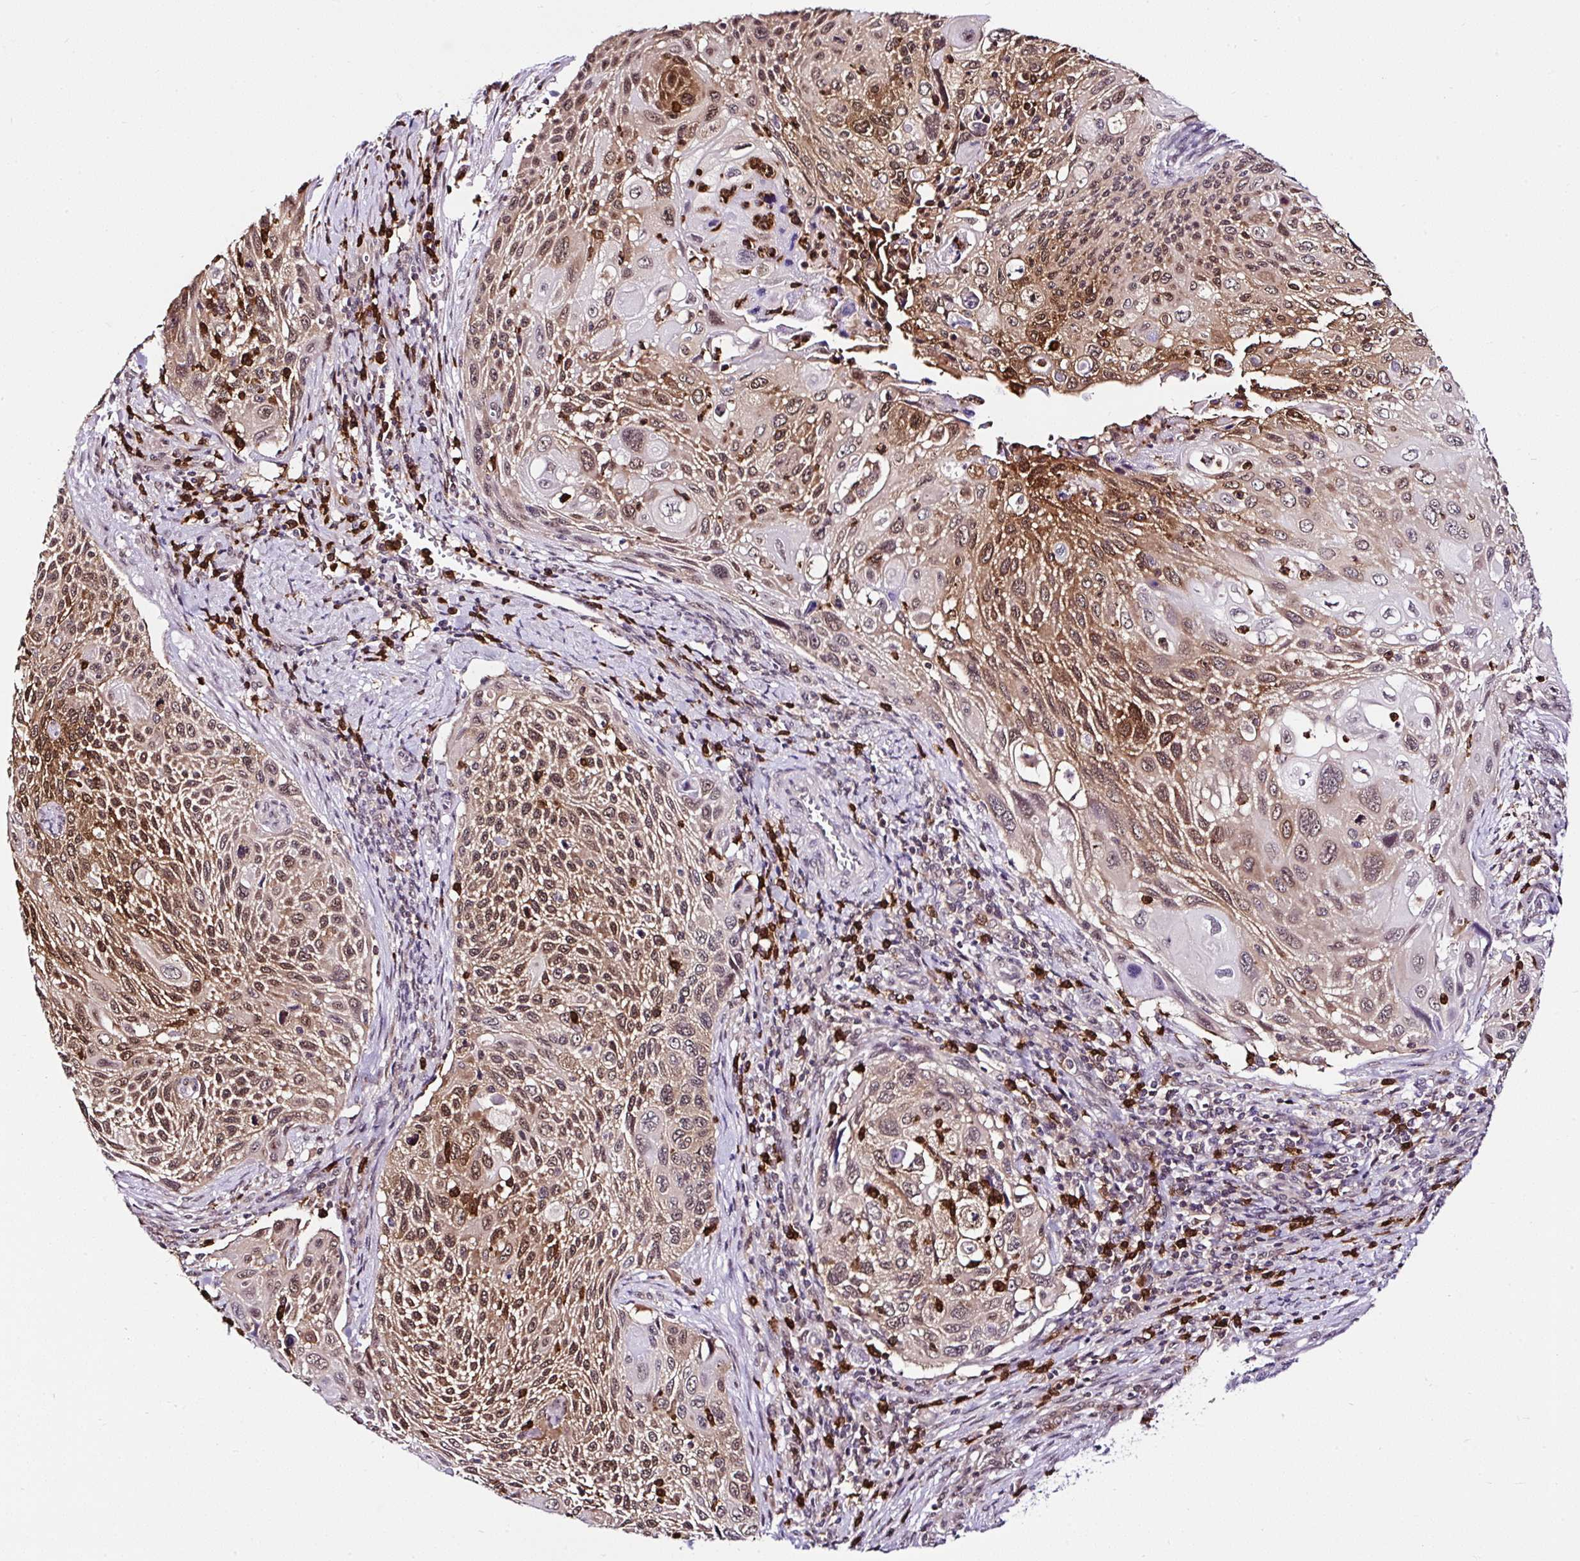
{"staining": {"intensity": "moderate", "quantity": ">75%", "location": "cytoplasmic/membranous,nuclear"}, "tissue": "cervical cancer", "cell_type": "Tumor cells", "image_type": "cancer", "snomed": [{"axis": "morphology", "description": "Squamous cell carcinoma, NOS"}, {"axis": "topography", "description": "Cervix"}], "caption": "Approximately >75% of tumor cells in human cervical squamous cell carcinoma demonstrate moderate cytoplasmic/membranous and nuclear protein positivity as visualized by brown immunohistochemical staining.", "gene": "PIN4", "patient": {"sex": "female", "age": 70}}